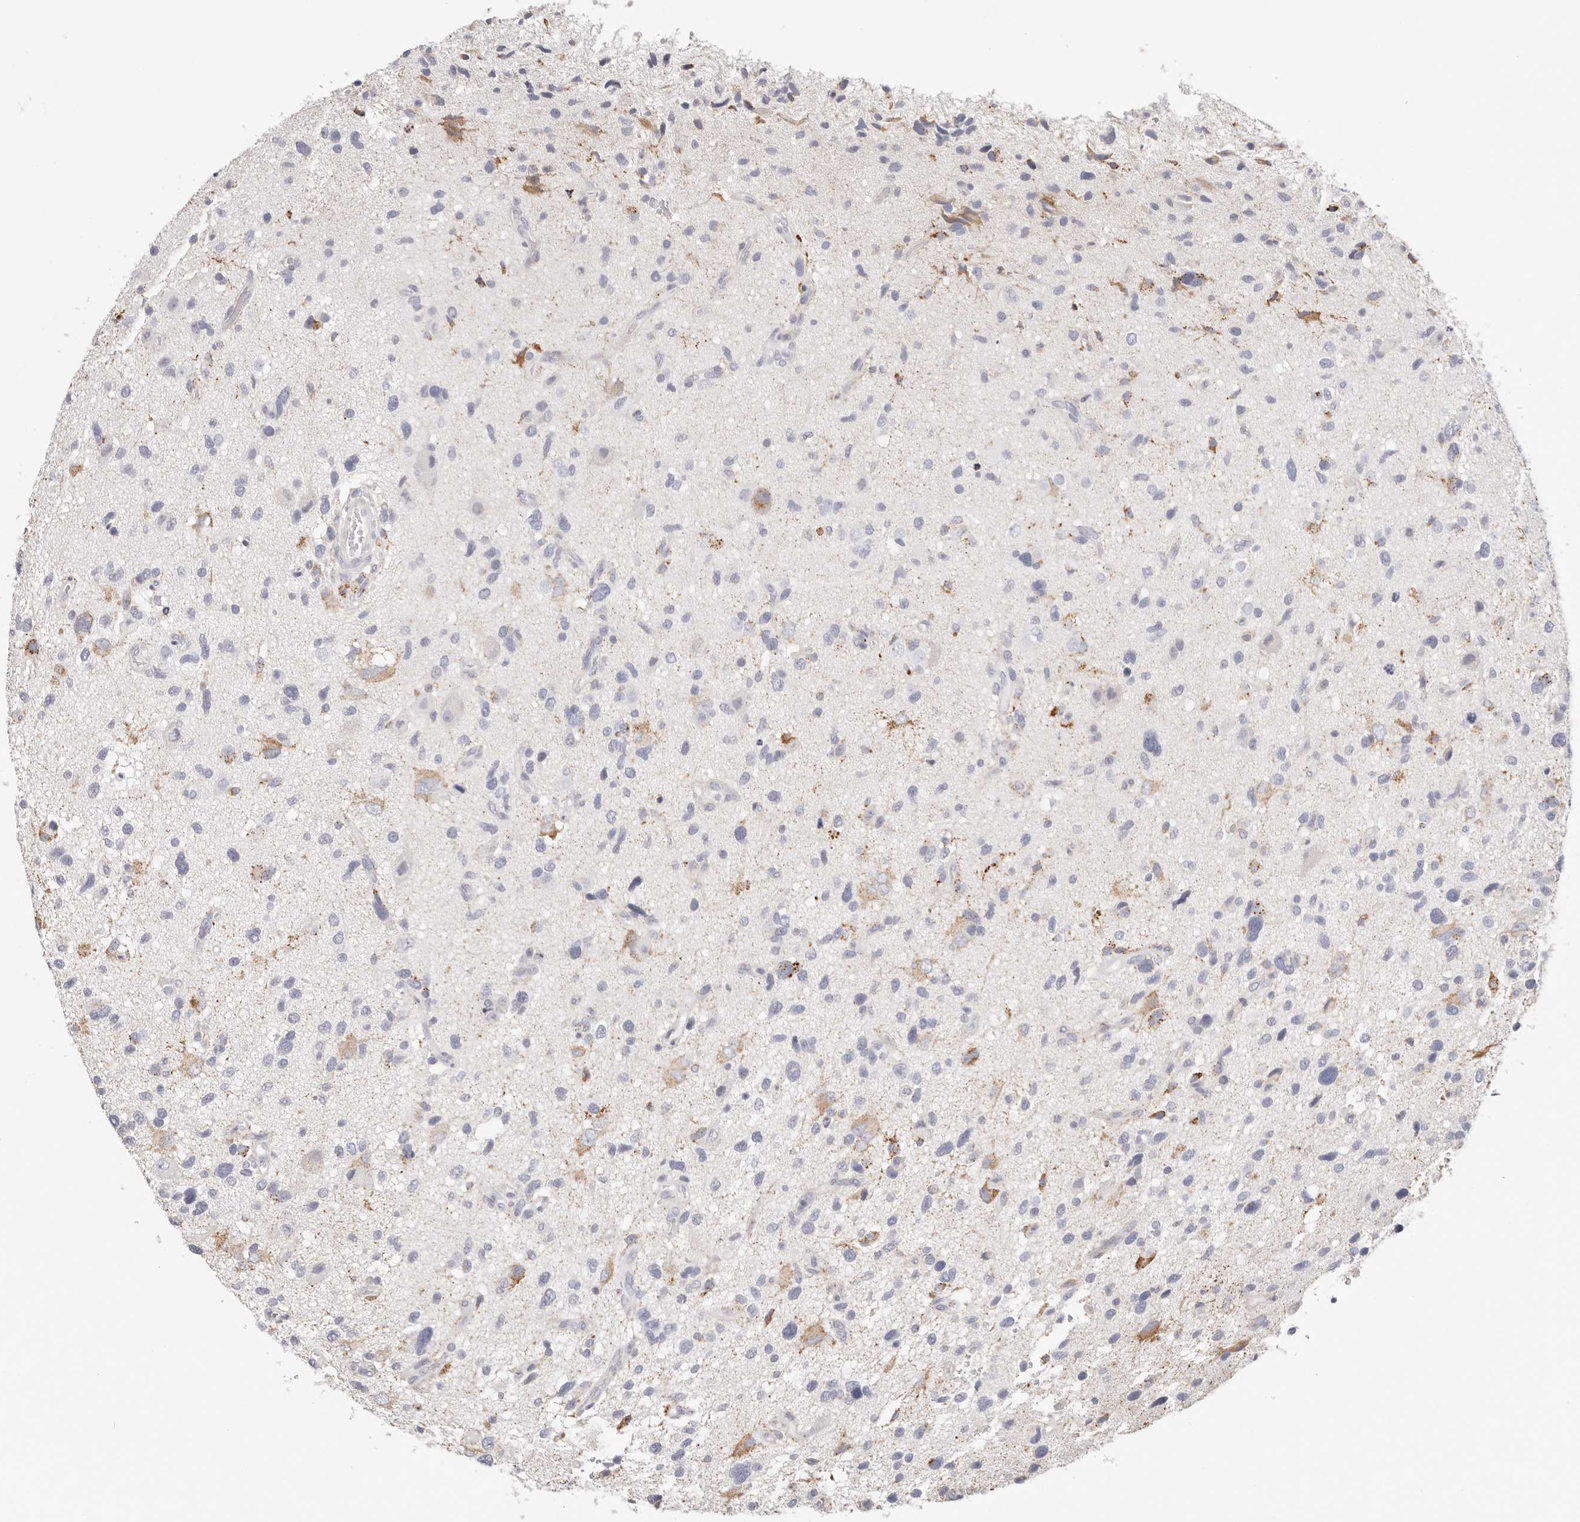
{"staining": {"intensity": "moderate", "quantity": "<25%", "location": "cytoplasmic/membranous"}, "tissue": "glioma", "cell_type": "Tumor cells", "image_type": "cancer", "snomed": [{"axis": "morphology", "description": "Glioma, malignant, High grade"}, {"axis": "topography", "description": "Brain"}], "caption": "Immunohistochemistry (IHC) micrograph of neoplastic tissue: human glioma stained using immunohistochemistry shows low levels of moderate protein expression localized specifically in the cytoplasmic/membranous of tumor cells, appearing as a cytoplasmic/membranous brown color.", "gene": "STKLD1", "patient": {"sex": "male", "age": 33}}